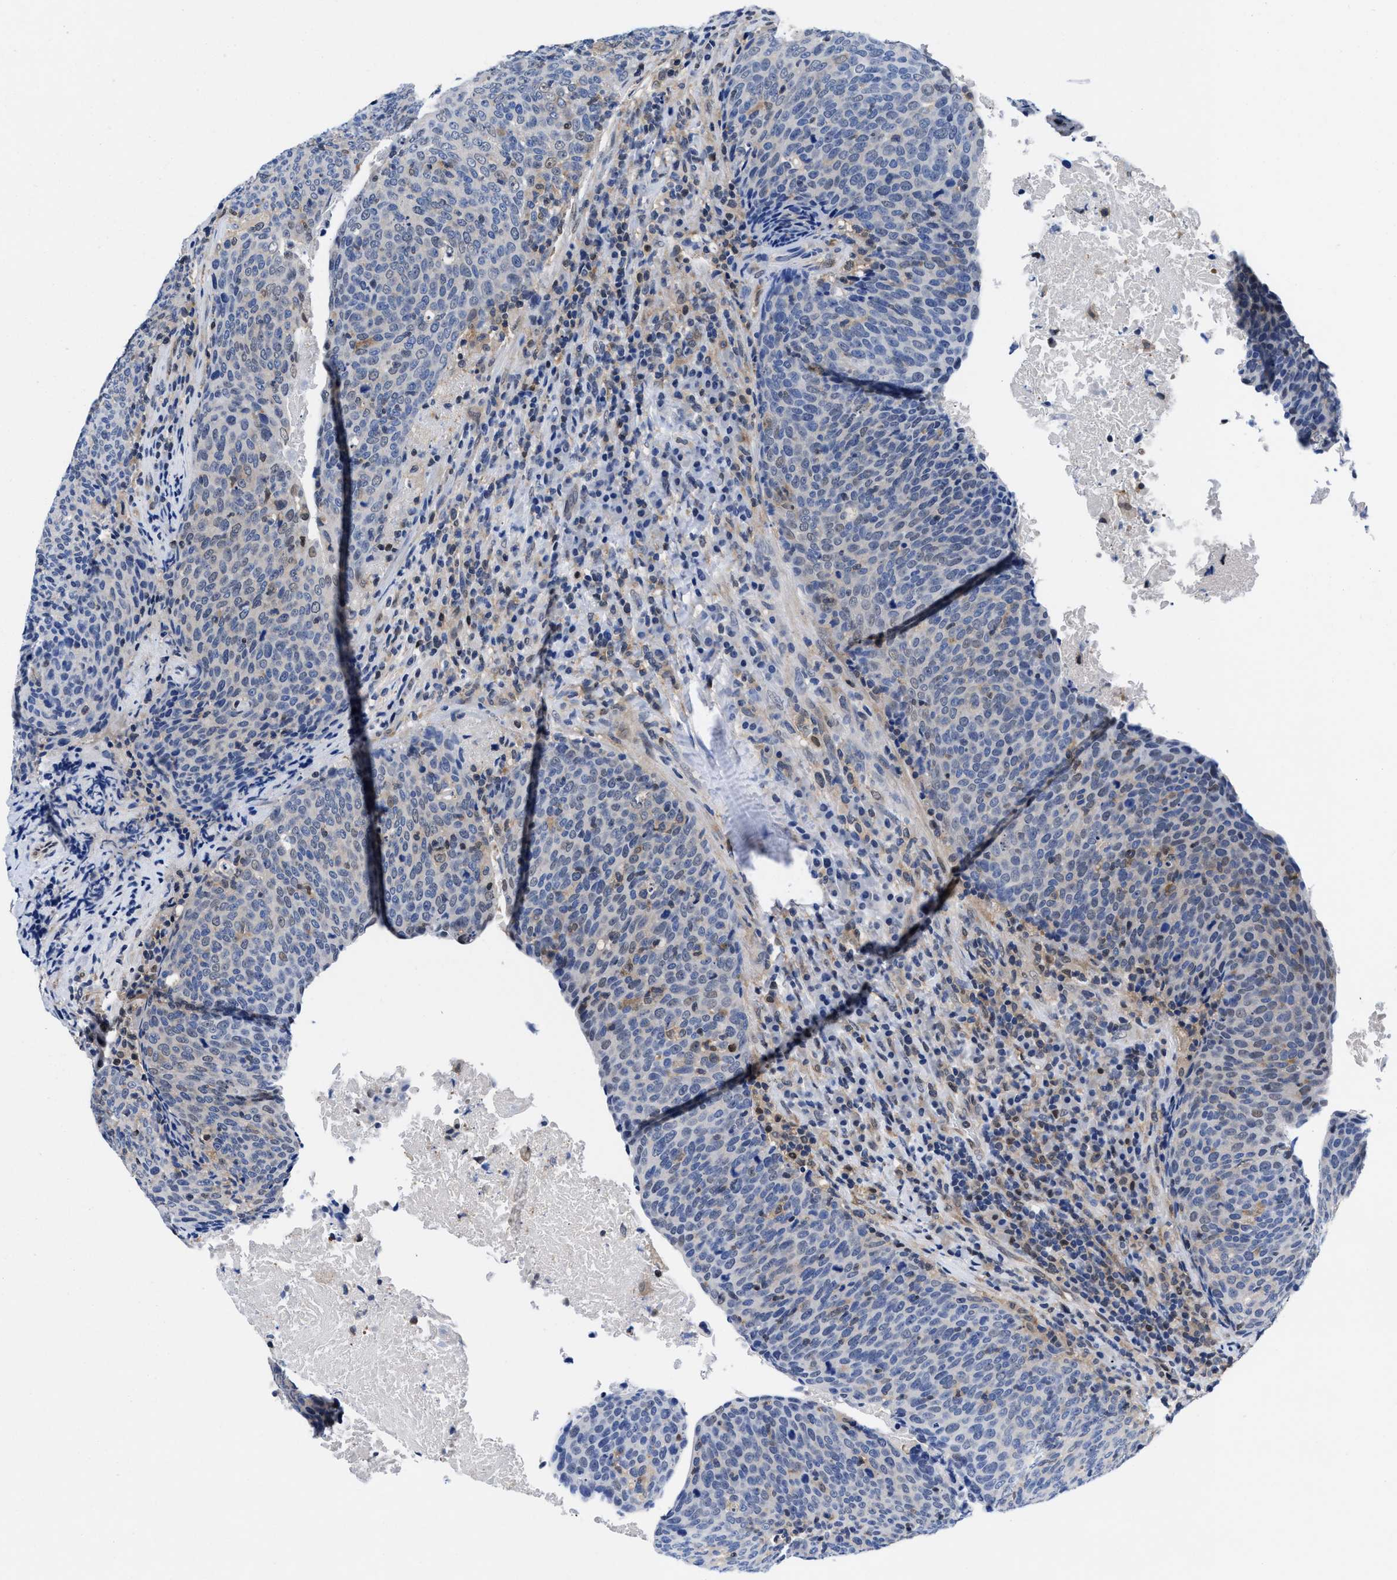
{"staining": {"intensity": "weak", "quantity": "<25%", "location": "cytoplasmic/membranous"}, "tissue": "head and neck cancer", "cell_type": "Tumor cells", "image_type": "cancer", "snomed": [{"axis": "morphology", "description": "Squamous cell carcinoma, NOS"}, {"axis": "morphology", "description": "Squamous cell carcinoma, metastatic, NOS"}, {"axis": "topography", "description": "Lymph node"}, {"axis": "topography", "description": "Head-Neck"}], "caption": "An immunohistochemistry (IHC) image of head and neck squamous cell carcinoma is shown. There is no staining in tumor cells of head and neck squamous cell carcinoma.", "gene": "ACLY", "patient": {"sex": "male", "age": 62}}